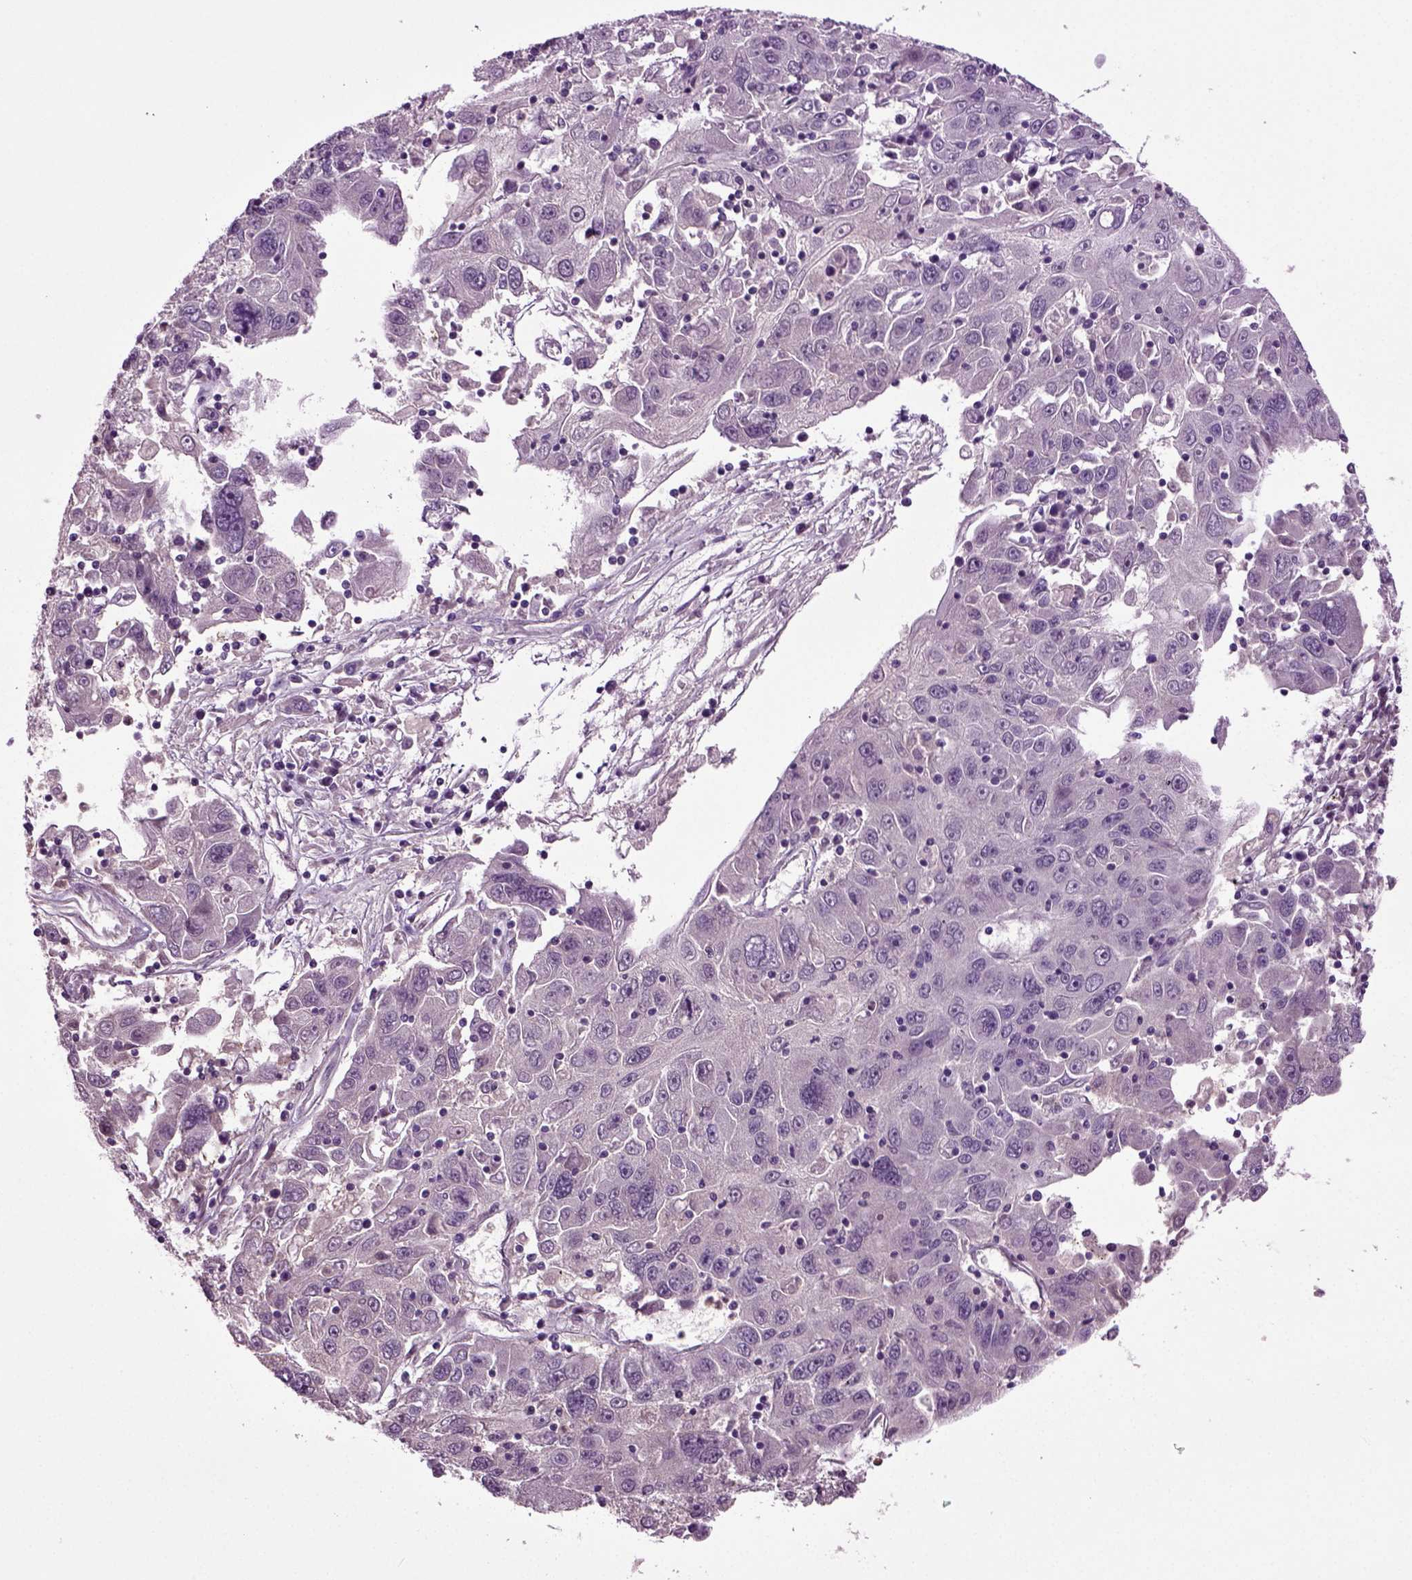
{"staining": {"intensity": "negative", "quantity": "none", "location": "none"}, "tissue": "stomach cancer", "cell_type": "Tumor cells", "image_type": "cancer", "snomed": [{"axis": "morphology", "description": "Adenocarcinoma, NOS"}, {"axis": "topography", "description": "Stomach"}], "caption": "Adenocarcinoma (stomach) stained for a protein using IHC shows no staining tumor cells.", "gene": "FGF11", "patient": {"sex": "male", "age": 56}}